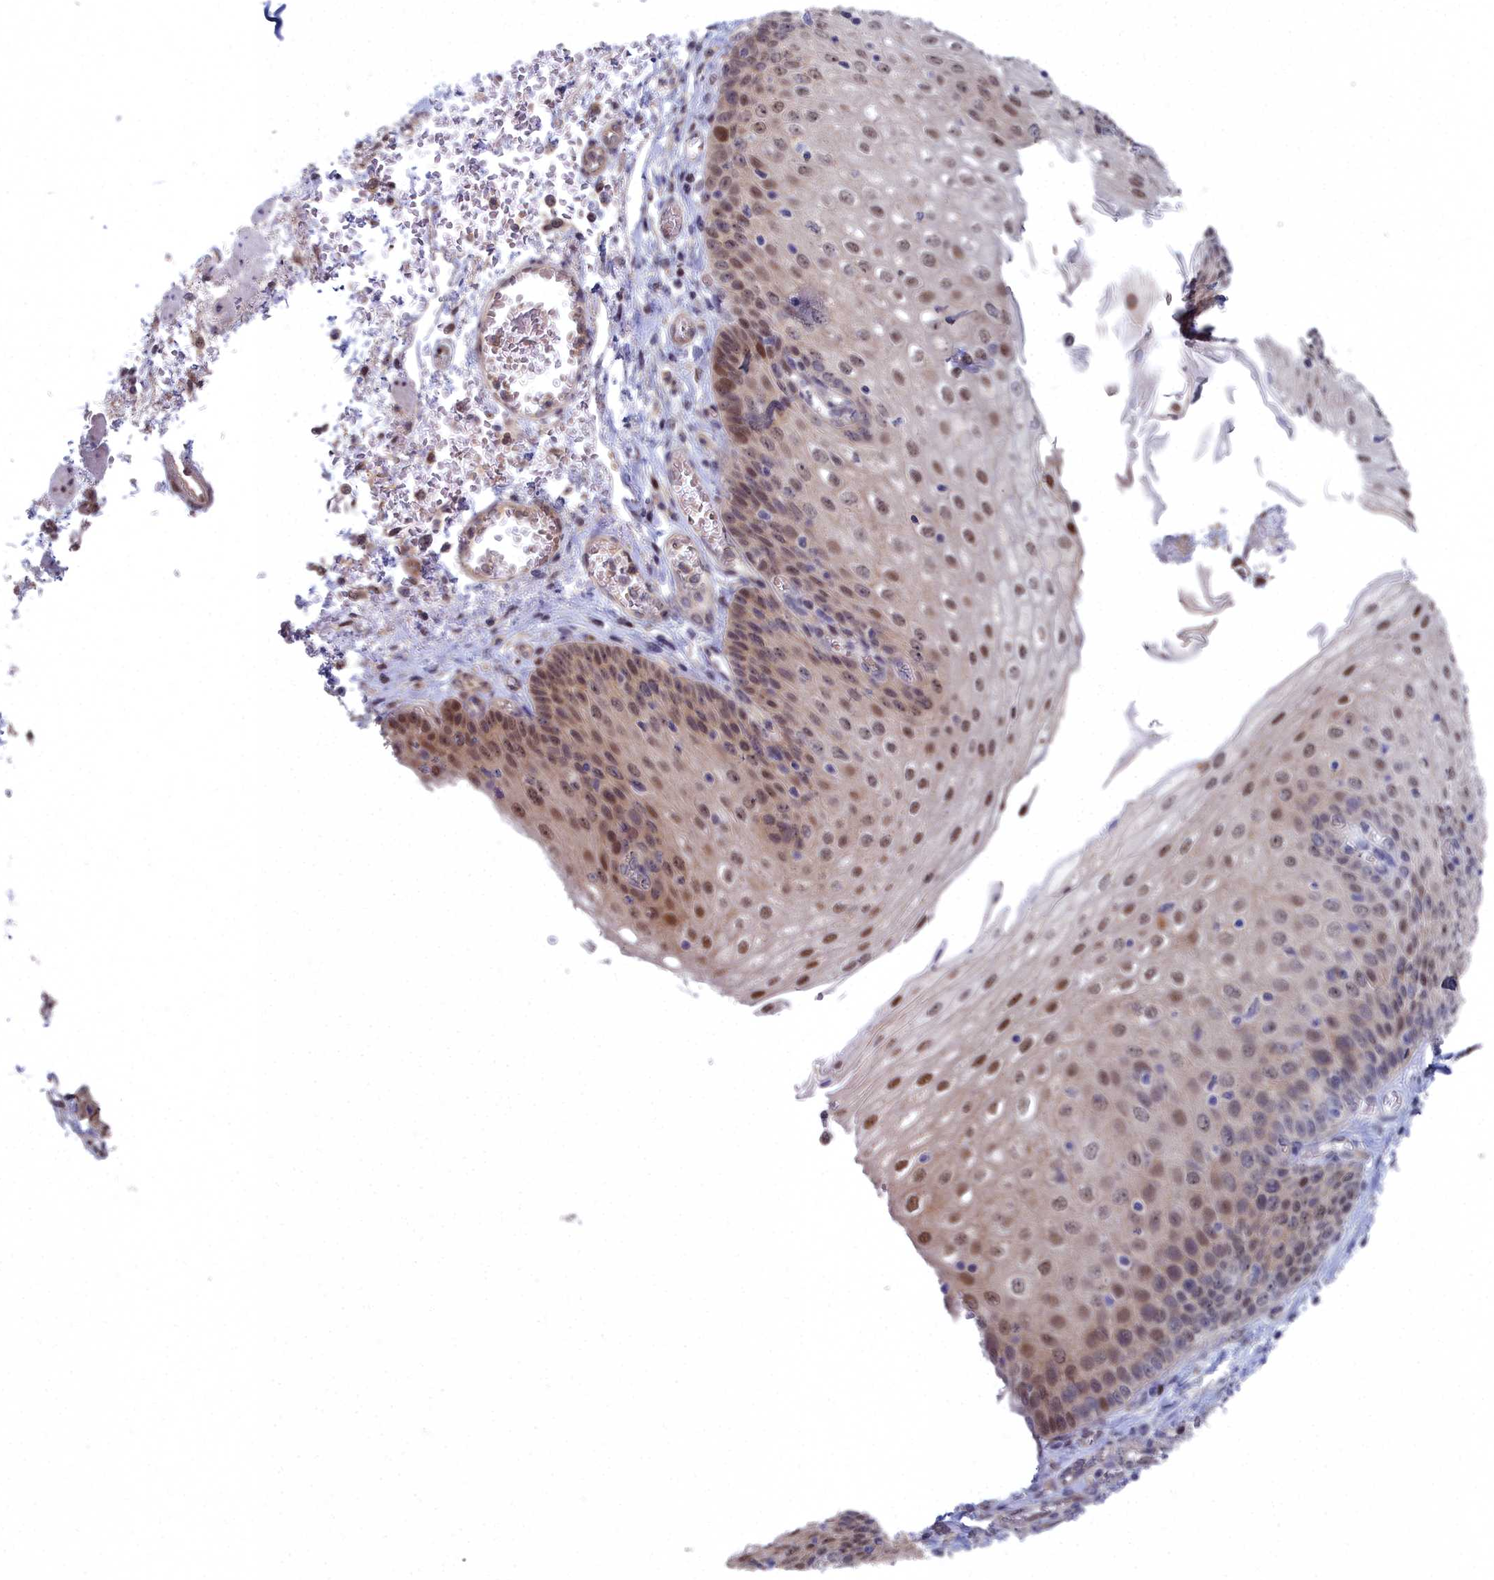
{"staining": {"intensity": "moderate", "quantity": ">75%", "location": "nuclear"}, "tissue": "esophagus", "cell_type": "Squamous epithelial cells", "image_type": "normal", "snomed": [{"axis": "morphology", "description": "Normal tissue, NOS"}, {"axis": "topography", "description": "Esophagus"}], "caption": "High-magnification brightfield microscopy of benign esophagus stained with DAB (3,3'-diaminobenzidine) (brown) and counterstained with hematoxylin (blue). squamous epithelial cells exhibit moderate nuclear positivity is seen in approximately>75% of cells.", "gene": "RPS27A", "patient": {"sex": "male", "age": 81}}